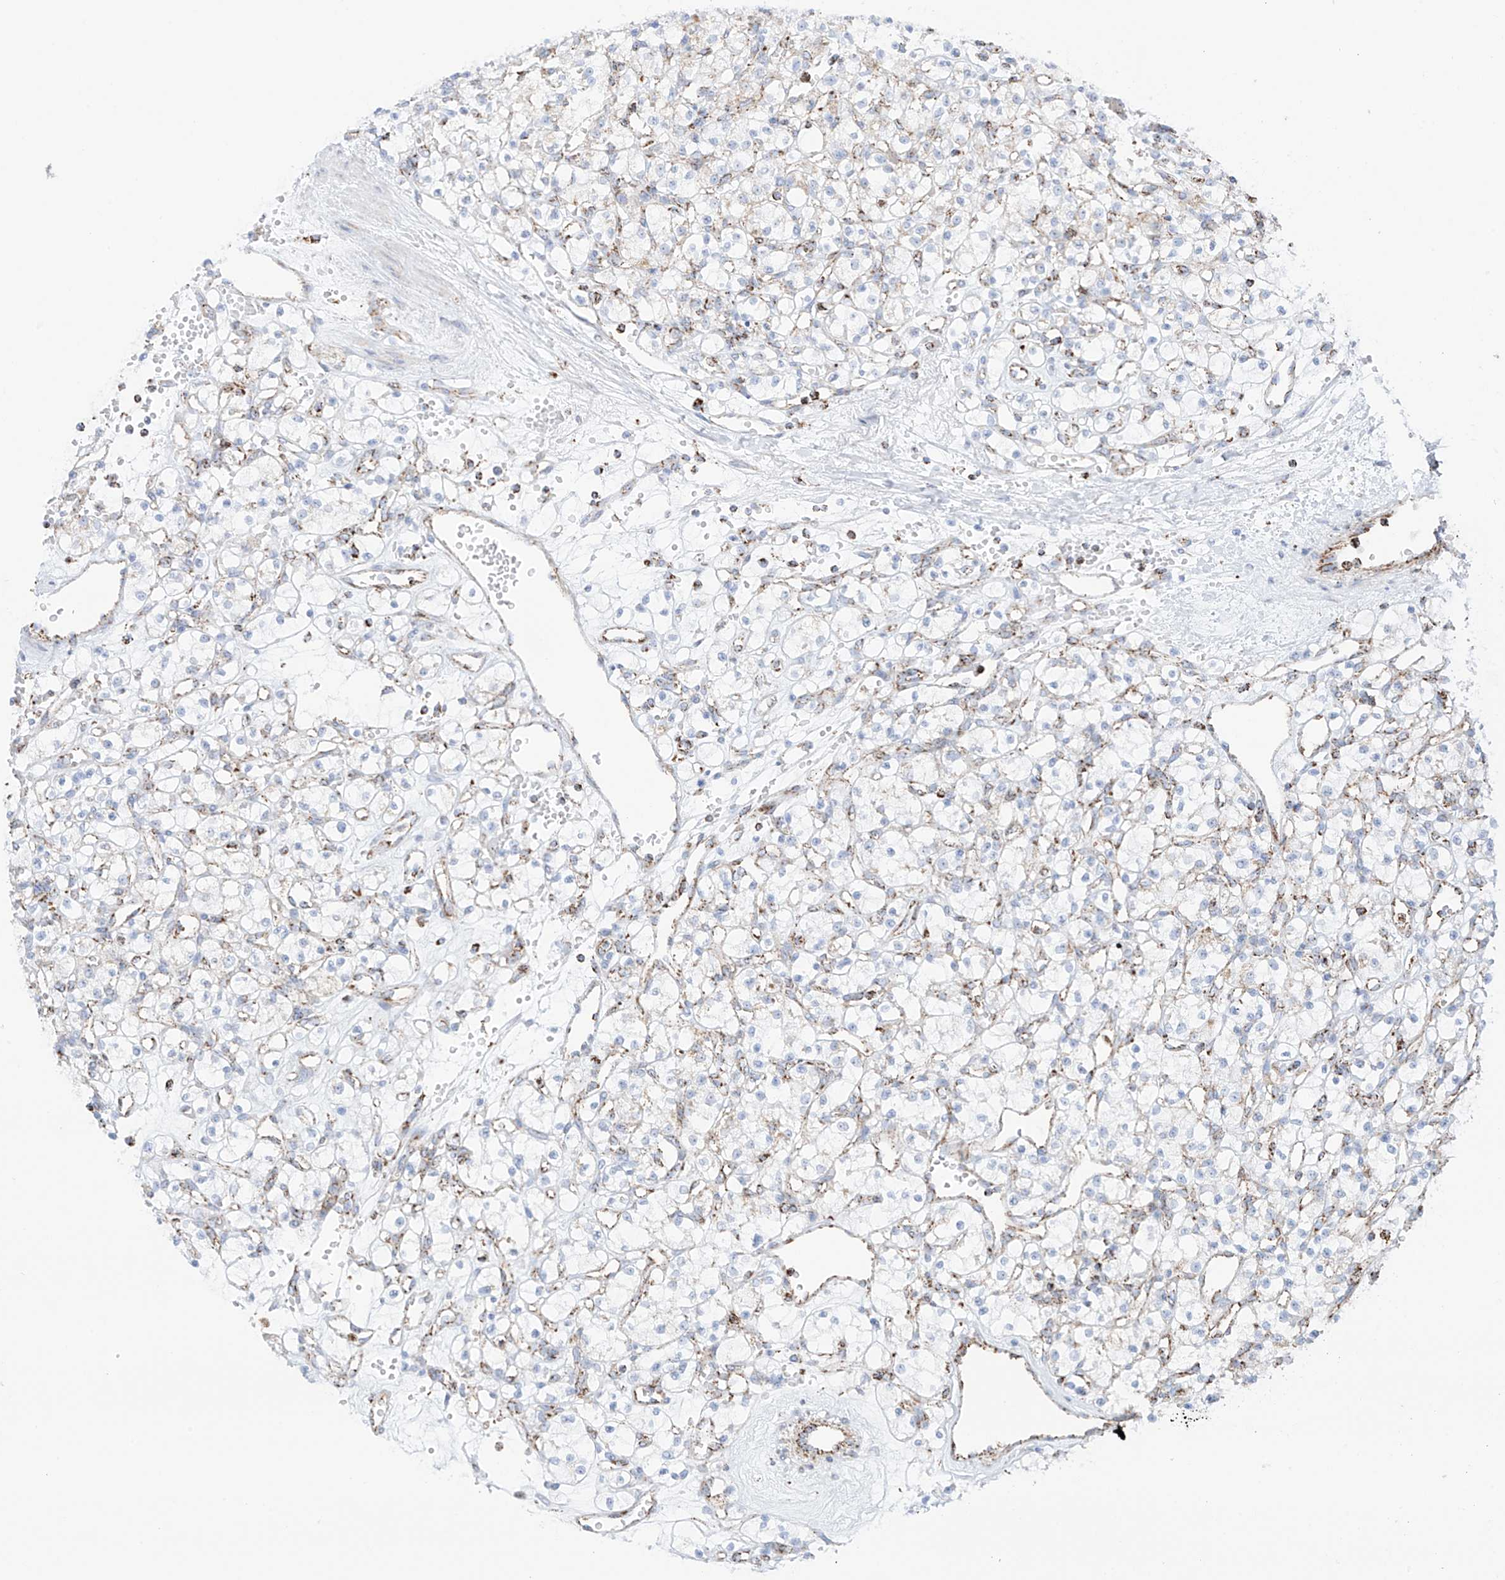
{"staining": {"intensity": "negative", "quantity": "none", "location": "none"}, "tissue": "renal cancer", "cell_type": "Tumor cells", "image_type": "cancer", "snomed": [{"axis": "morphology", "description": "Adenocarcinoma, NOS"}, {"axis": "topography", "description": "Kidney"}], "caption": "Human adenocarcinoma (renal) stained for a protein using IHC shows no positivity in tumor cells.", "gene": "XKR3", "patient": {"sex": "female", "age": 59}}